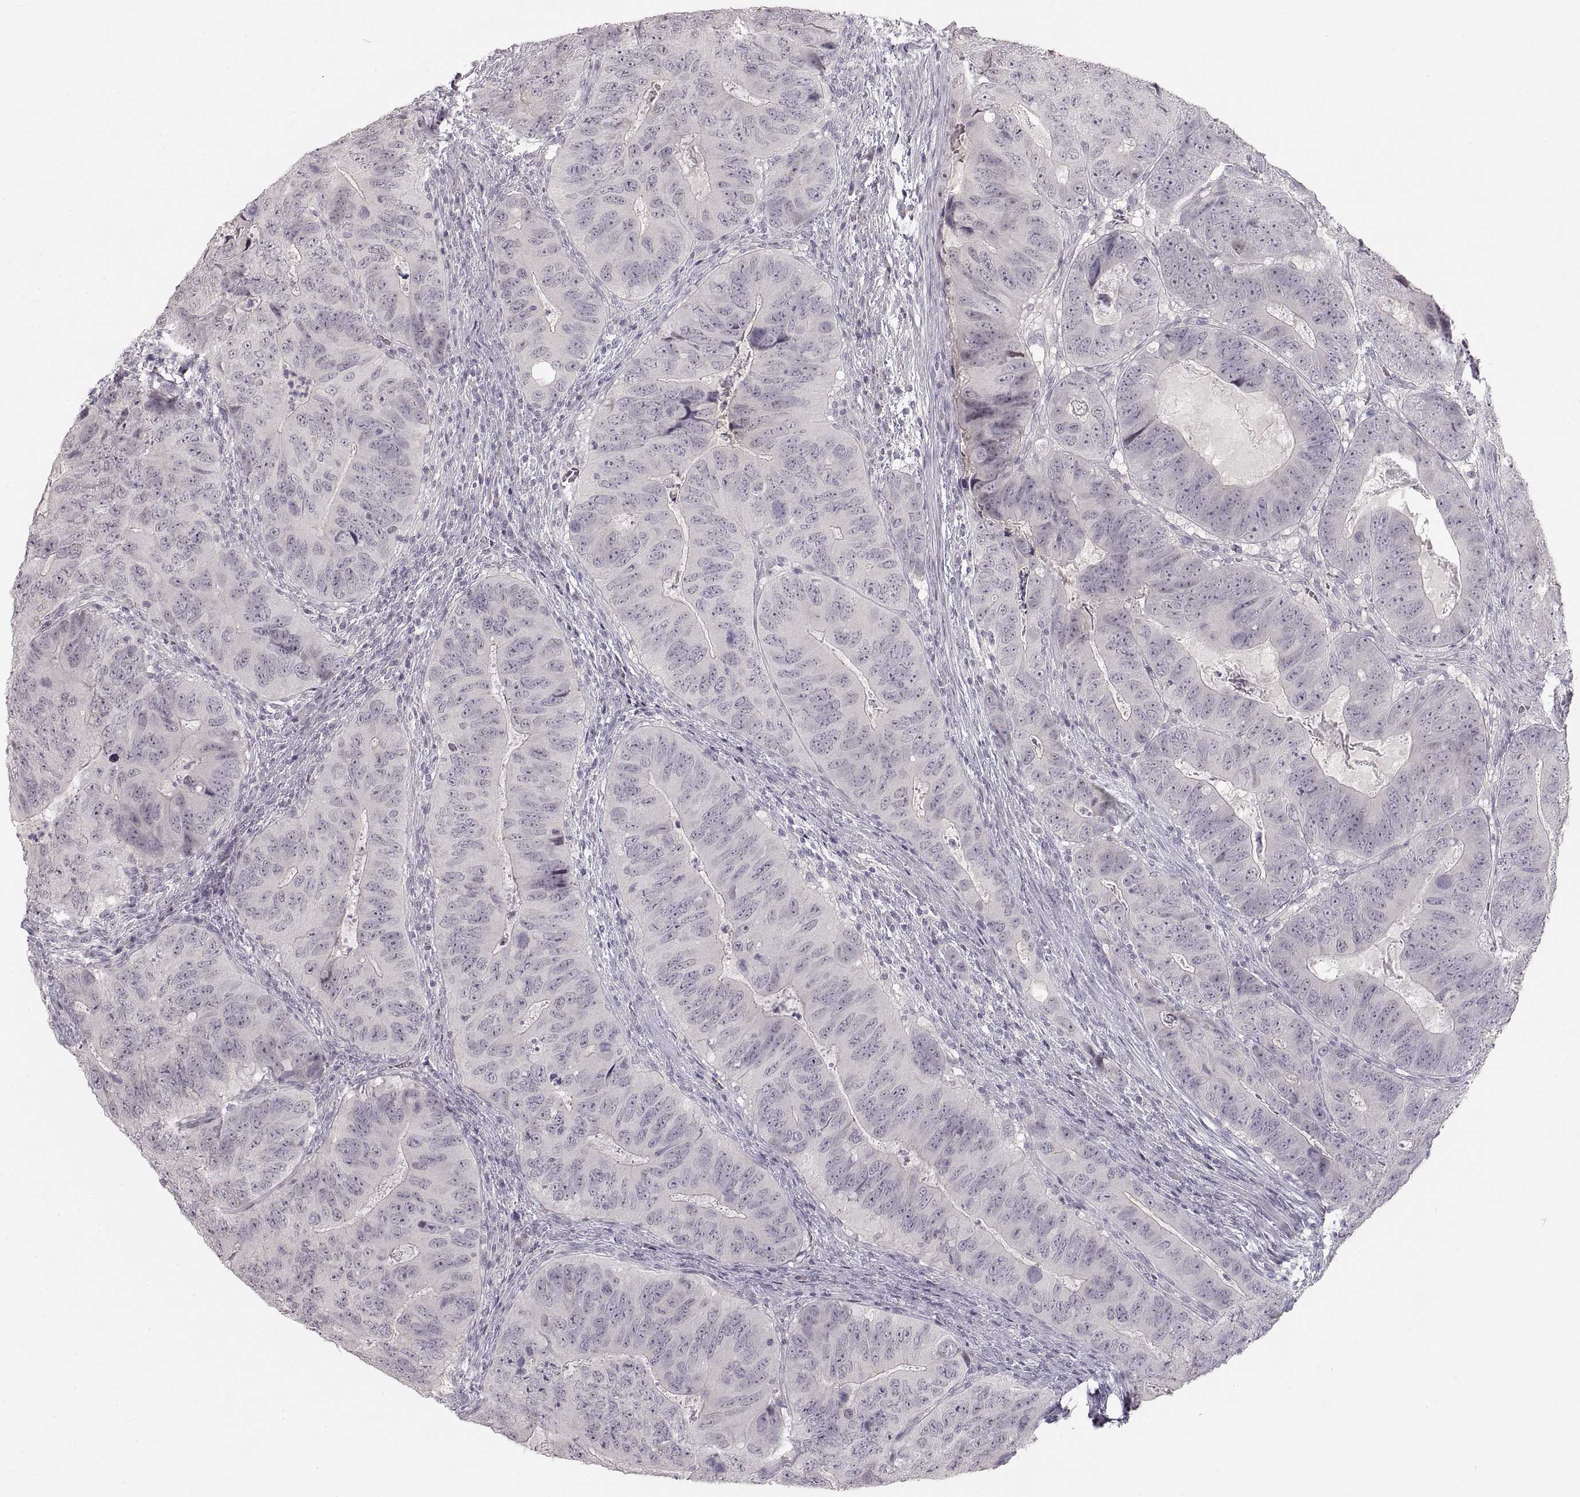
{"staining": {"intensity": "negative", "quantity": "none", "location": "none"}, "tissue": "colorectal cancer", "cell_type": "Tumor cells", "image_type": "cancer", "snomed": [{"axis": "morphology", "description": "Adenocarcinoma, NOS"}, {"axis": "topography", "description": "Colon"}], "caption": "An IHC histopathology image of colorectal cancer is shown. There is no staining in tumor cells of colorectal cancer. (DAB immunohistochemistry visualized using brightfield microscopy, high magnification).", "gene": "PCSK2", "patient": {"sex": "male", "age": 79}}